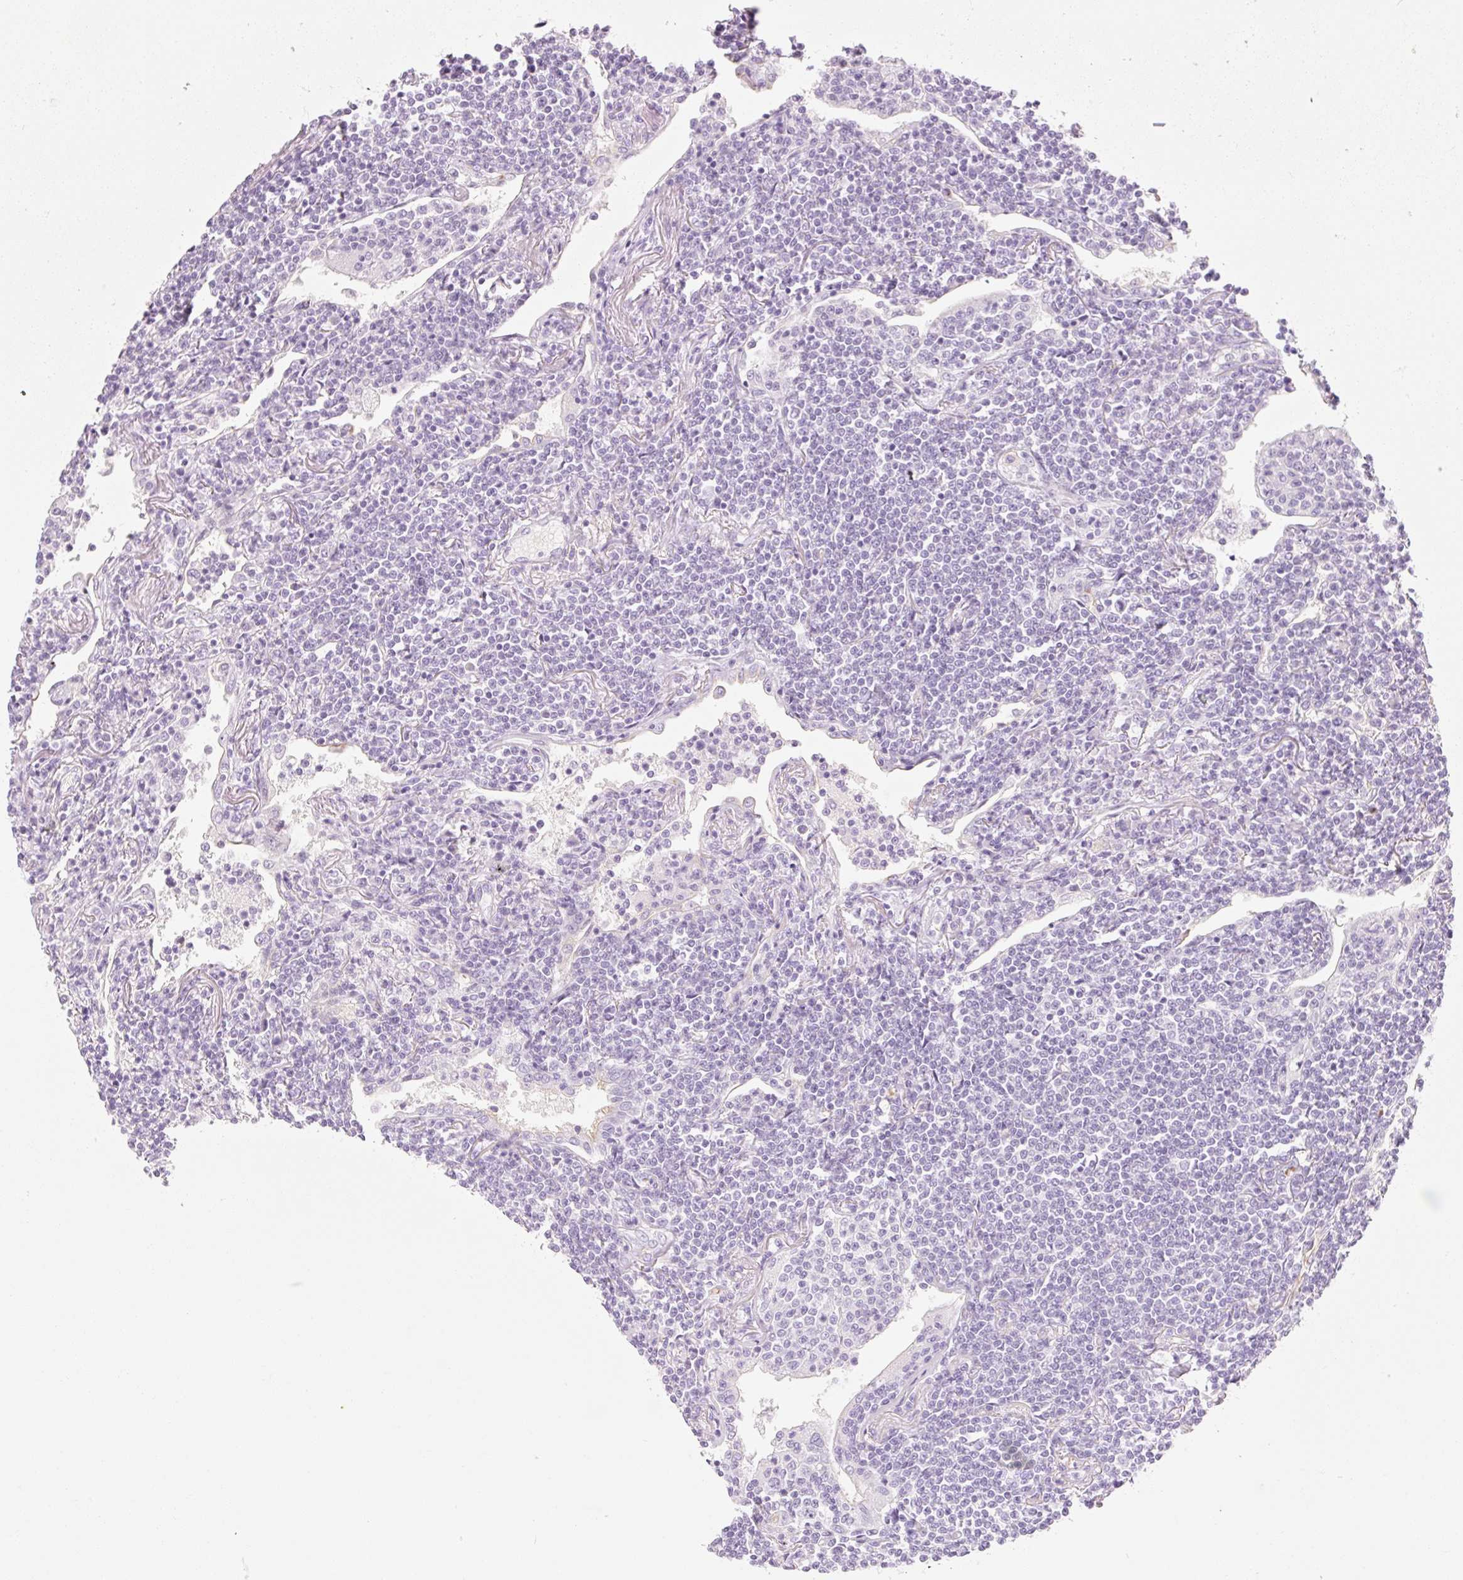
{"staining": {"intensity": "negative", "quantity": "none", "location": "none"}, "tissue": "lymphoma", "cell_type": "Tumor cells", "image_type": "cancer", "snomed": [{"axis": "morphology", "description": "Malignant lymphoma, non-Hodgkin's type, Low grade"}, {"axis": "topography", "description": "Lung"}], "caption": "Lymphoma was stained to show a protein in brown. There is no significant staining in tumor cells.", "gene": "TAF1L", "patient": {"sex": "female", "age": 71}}